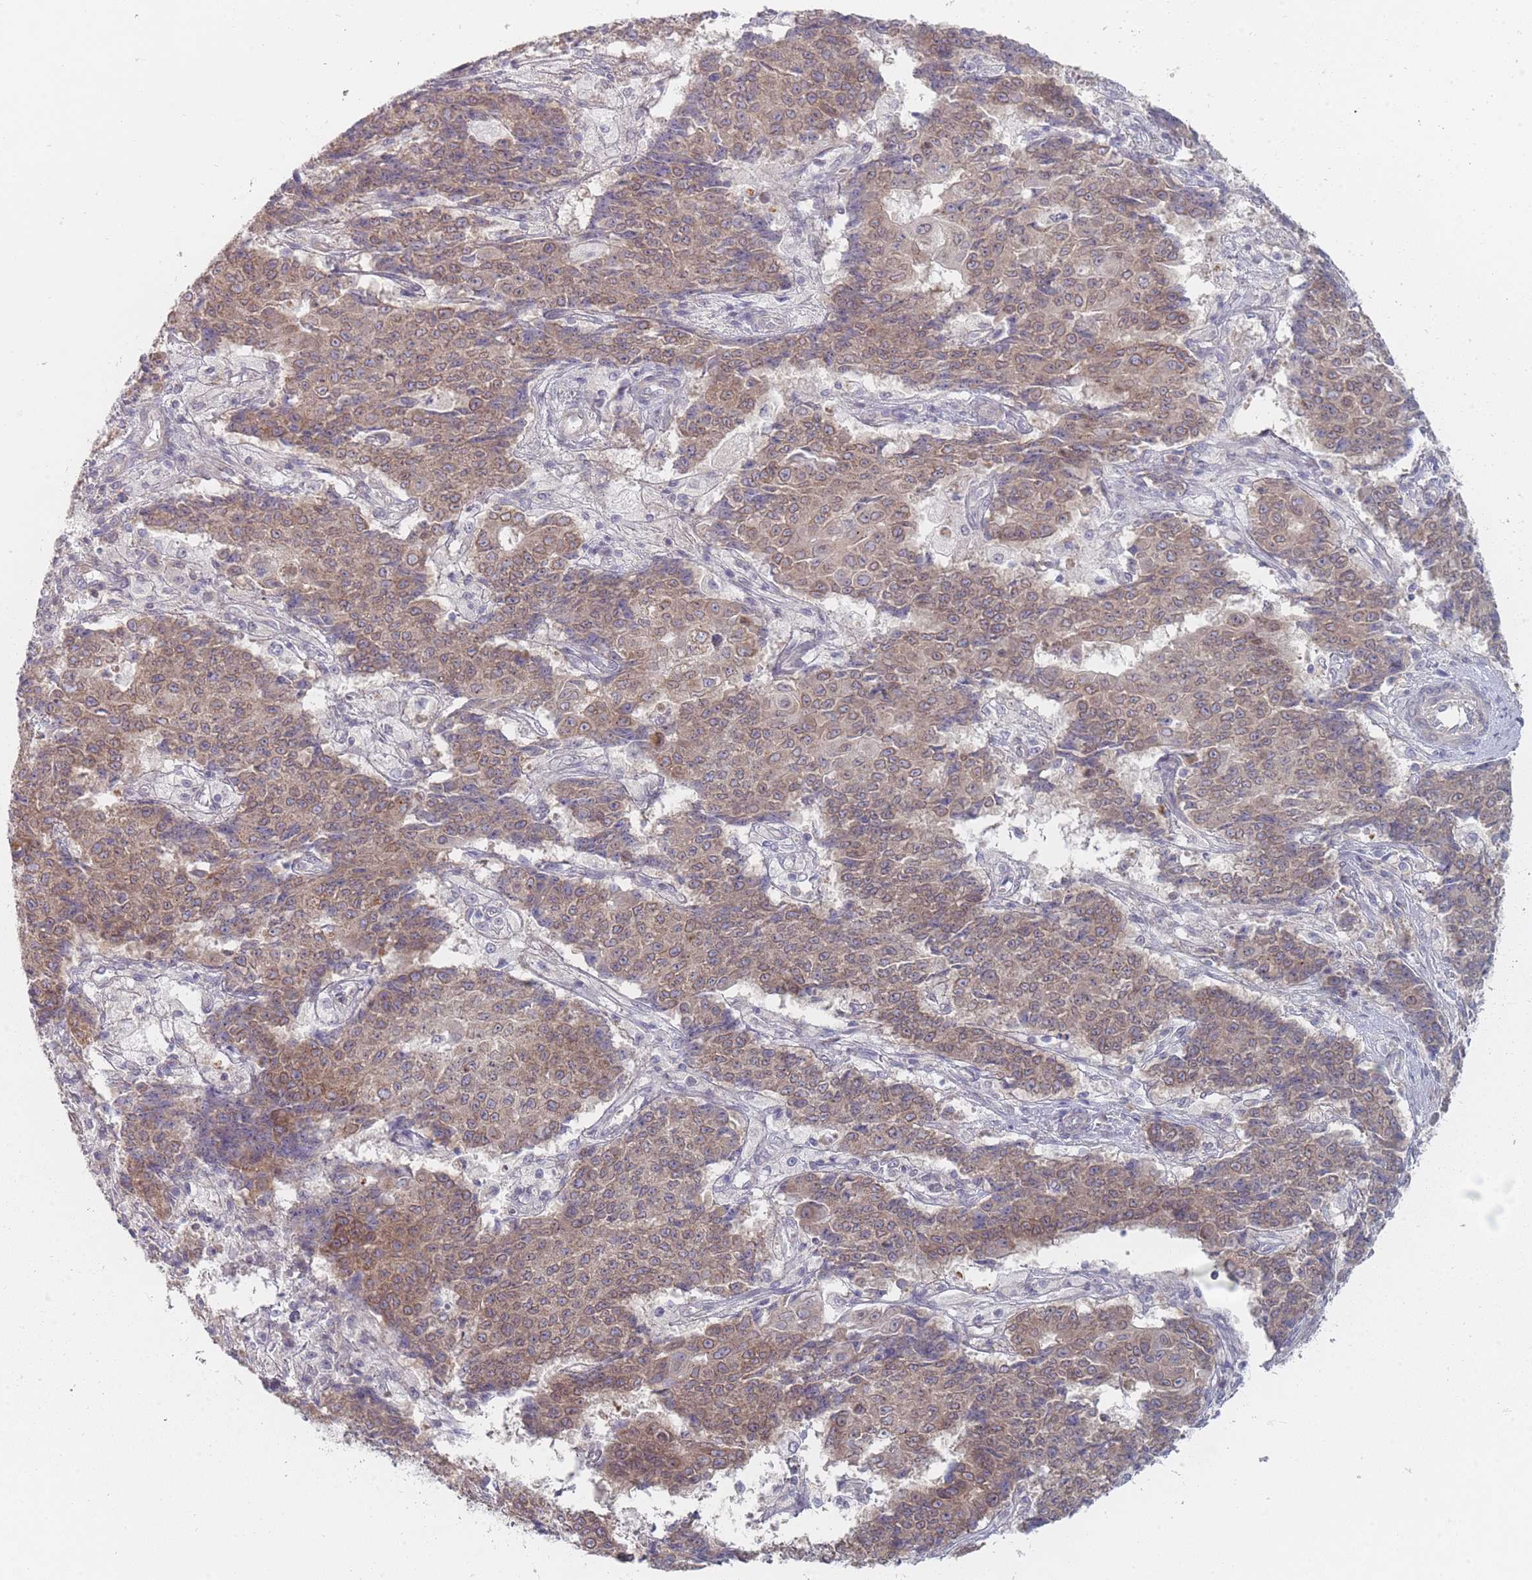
{"staining": {"intensity": "moderate", "quantity": ">75%", "location": "cytoplasmic/membranous,nuclear"}, "tissue": "ovarian cancer", "cell_type": "Tumor cells", "image_type": "cancer", "snomed": [{"axis": "morphology", "description": "Carcinoma, endometroid"}, {"axis": "topography", "description": "Ovary"}], "caption": "A brown stain shows moderate cytoplasmic/membranous and nuclear expression of a protein in human ovarian endometroid carcinoma tumor cells.", "gene": "PCDH12", "patient": {"sex": "female", "age": 42}}